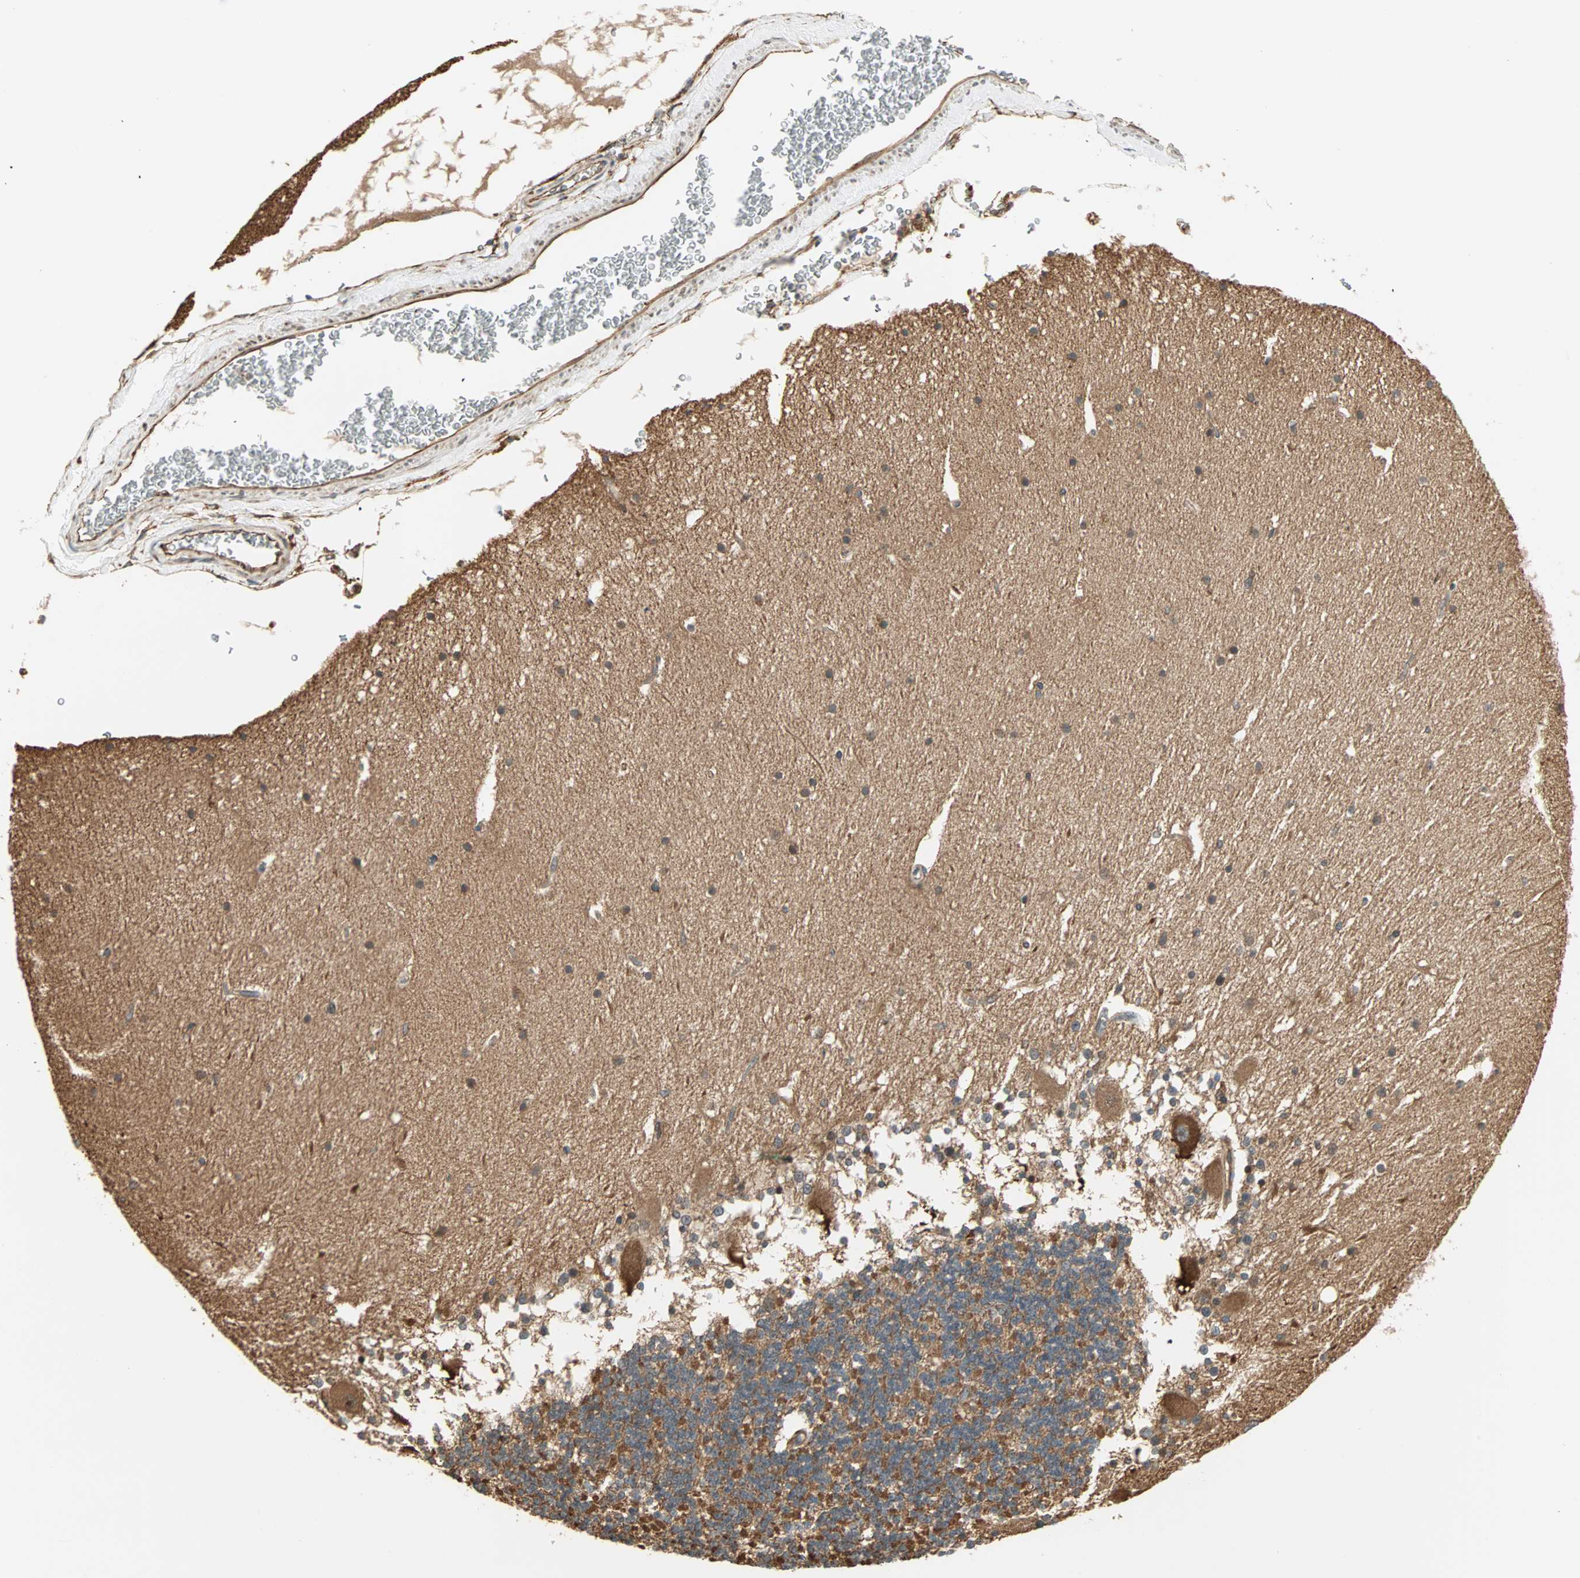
{"staining": {"intensity": "moderate", "quantity": "25%-75%", "location": "cytoplasmic/membranous"}, "tissue": "cerebellum", "cell_type": "Cells in granular layer", "image_type": "normal", "snomed": [{"axis": "morphology", "description": "Normal tissue, NOS"}, {"axis": "topography", "description": "Cerebellum"}], "caption": "DAB immunohistochemical staining of unremarkable human cerebellum displays moderate cytoplasmic/membranous protein staining in about 25%-75% of cells in granular layer.", "gene": "P4HA1", "patient": {"sex": "female", "age": 19}}